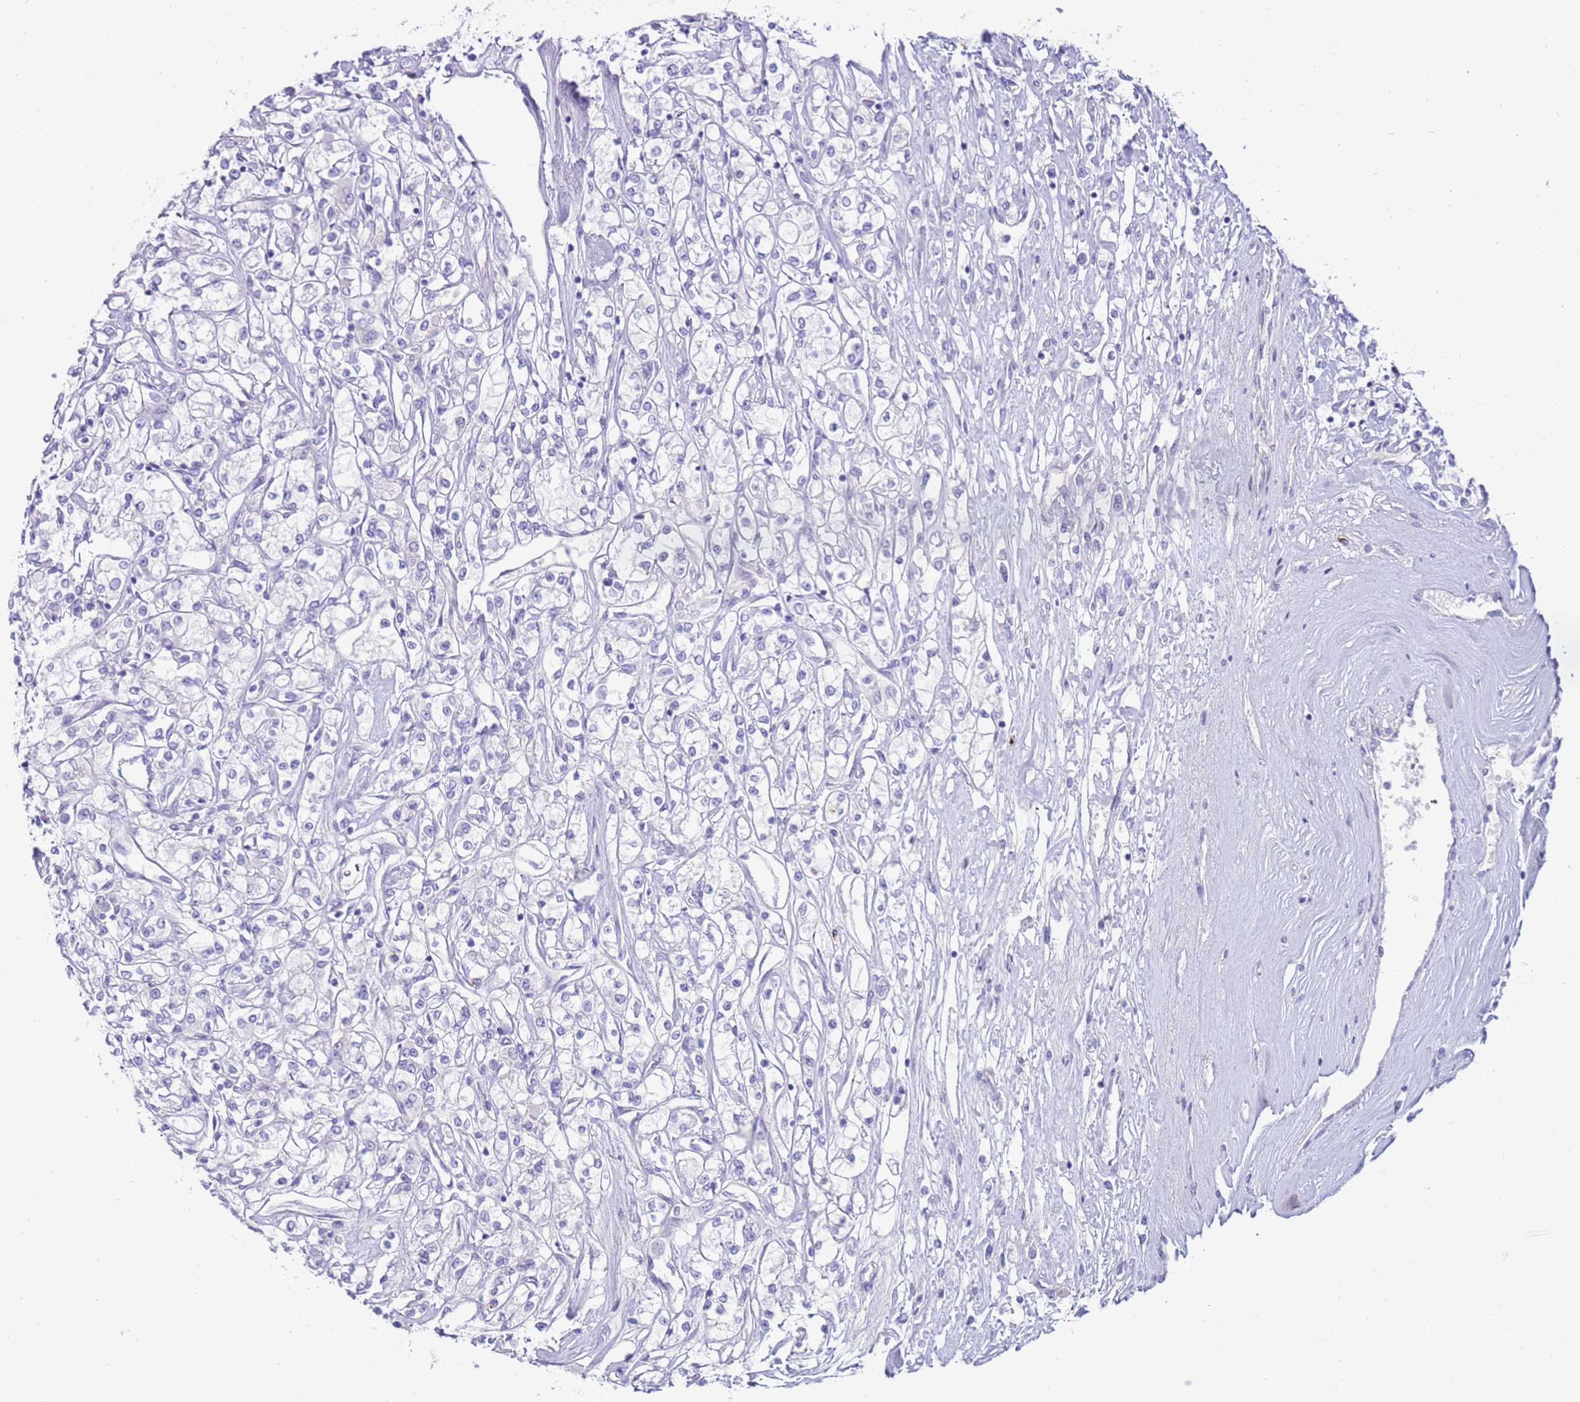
{"staining": {"intensity": "negative", "quantity": "none", "location": "none"}, "tissue": "renal cancer", "cell_type": "Tumor cells", "image_type": "cancer", "snomed": [{"axis": "morphology", "description": "Adenocarcinoma, NOS"}, {"axis": "topography", "description": "Kidney"}], "caption": "There is no significant staining in tumor cells of renal adenocarcinoma.", "gene": "EVPLL", "patient": {"sex": "female", "age": 59}}